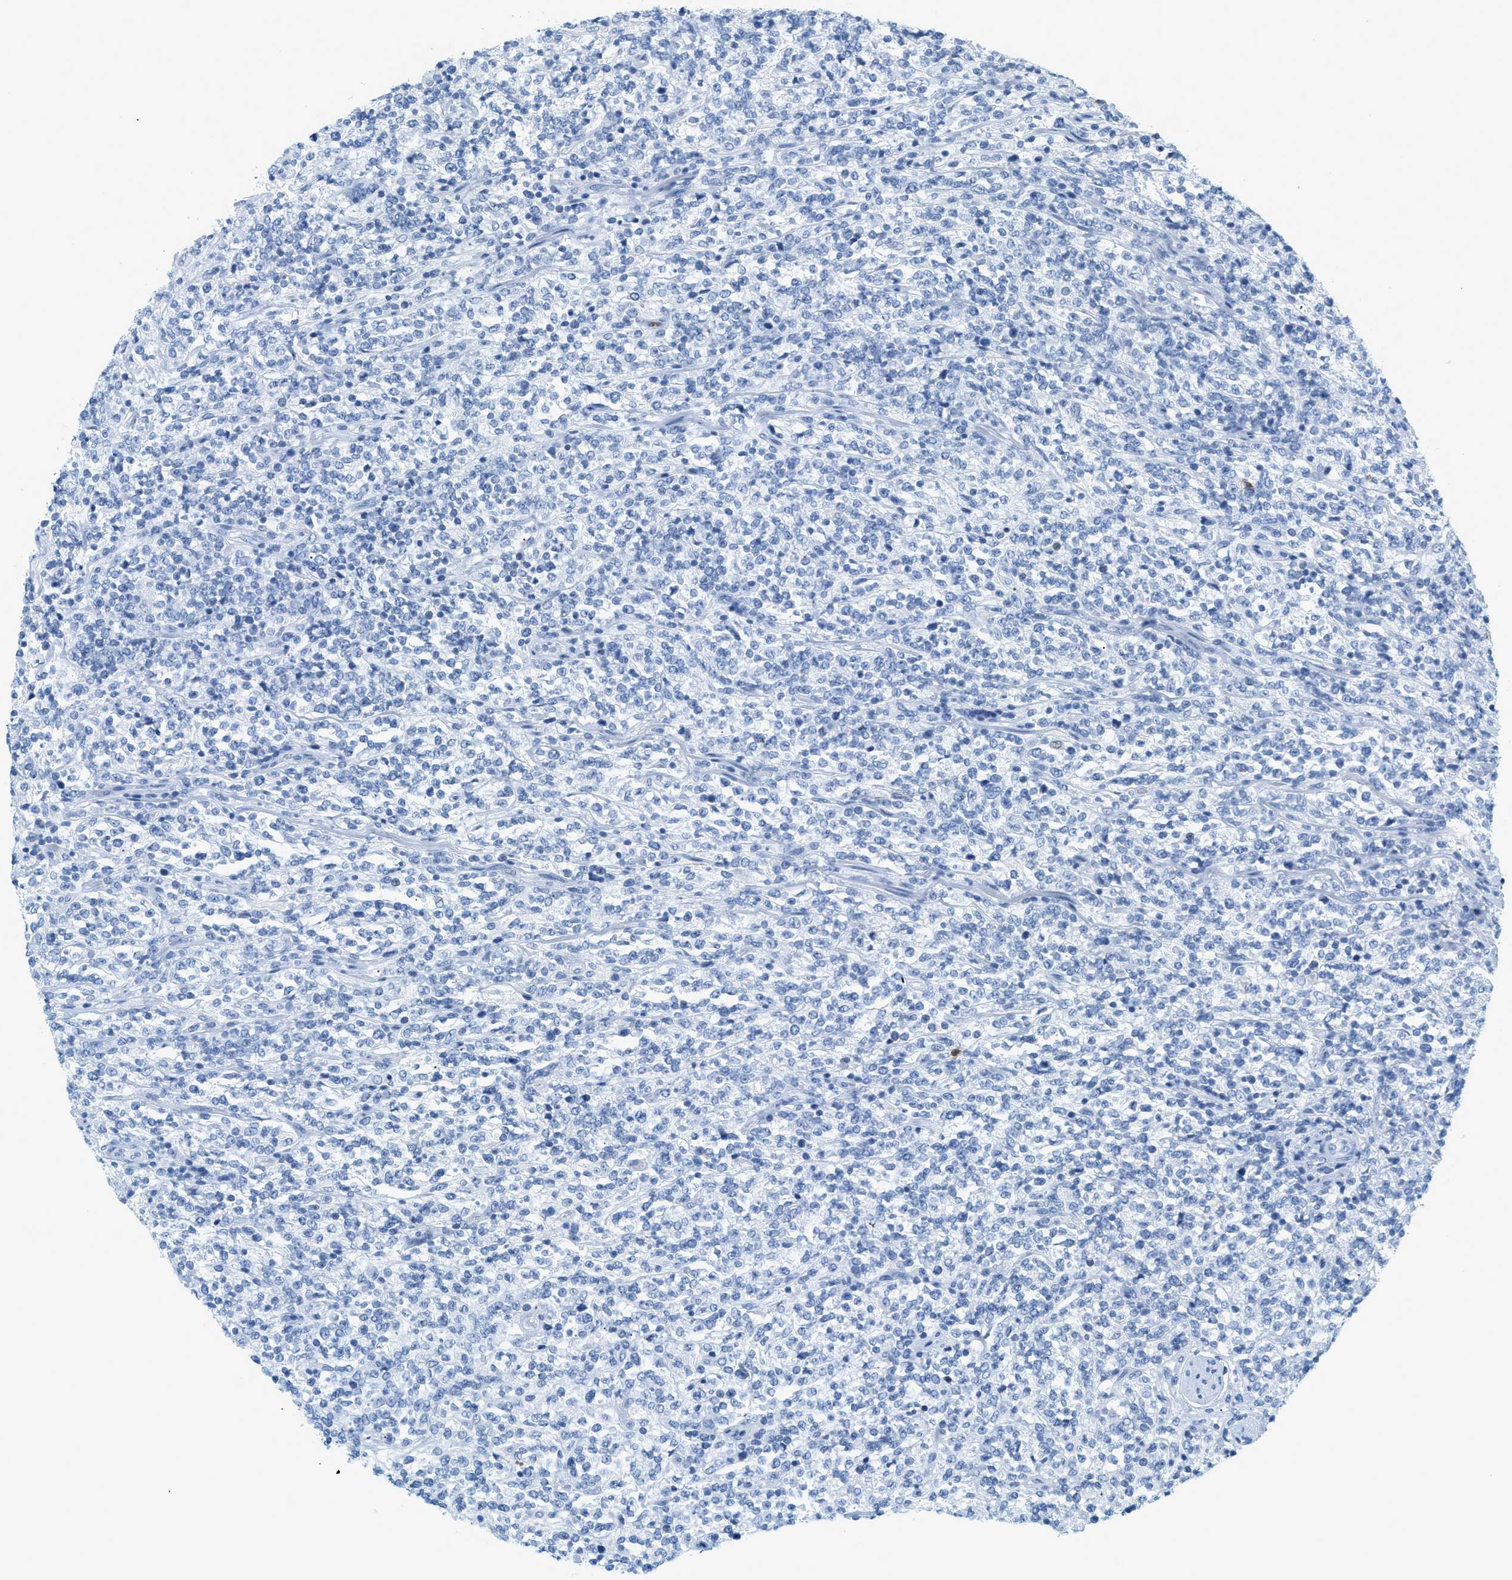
{"staining": {"intensity": "negative", "quantity": "none", "location": "none"}, "tissue": "lymphoma", "cell_type": "Tumor cells", "image_type": "cancer", "snomed": [{"axis": "morphology", "description": "Malignant lymphoma, non-Hodgkin's type, High grade"}, {"axis": "topography", "description": "Soft tissue"}], "caption": "Immunohistochemistry (IHC) photomicrograph of human malignant lymphoma, non-Hodgkin's type (high-grade) stained for a protein (brown), which displays no staining in tumor cells. (DAB immunohistochemistry (IHC) with hematoxylin counter stain).", "gene": "LCN2", "patient": {"sex": "male", "age": 18}}